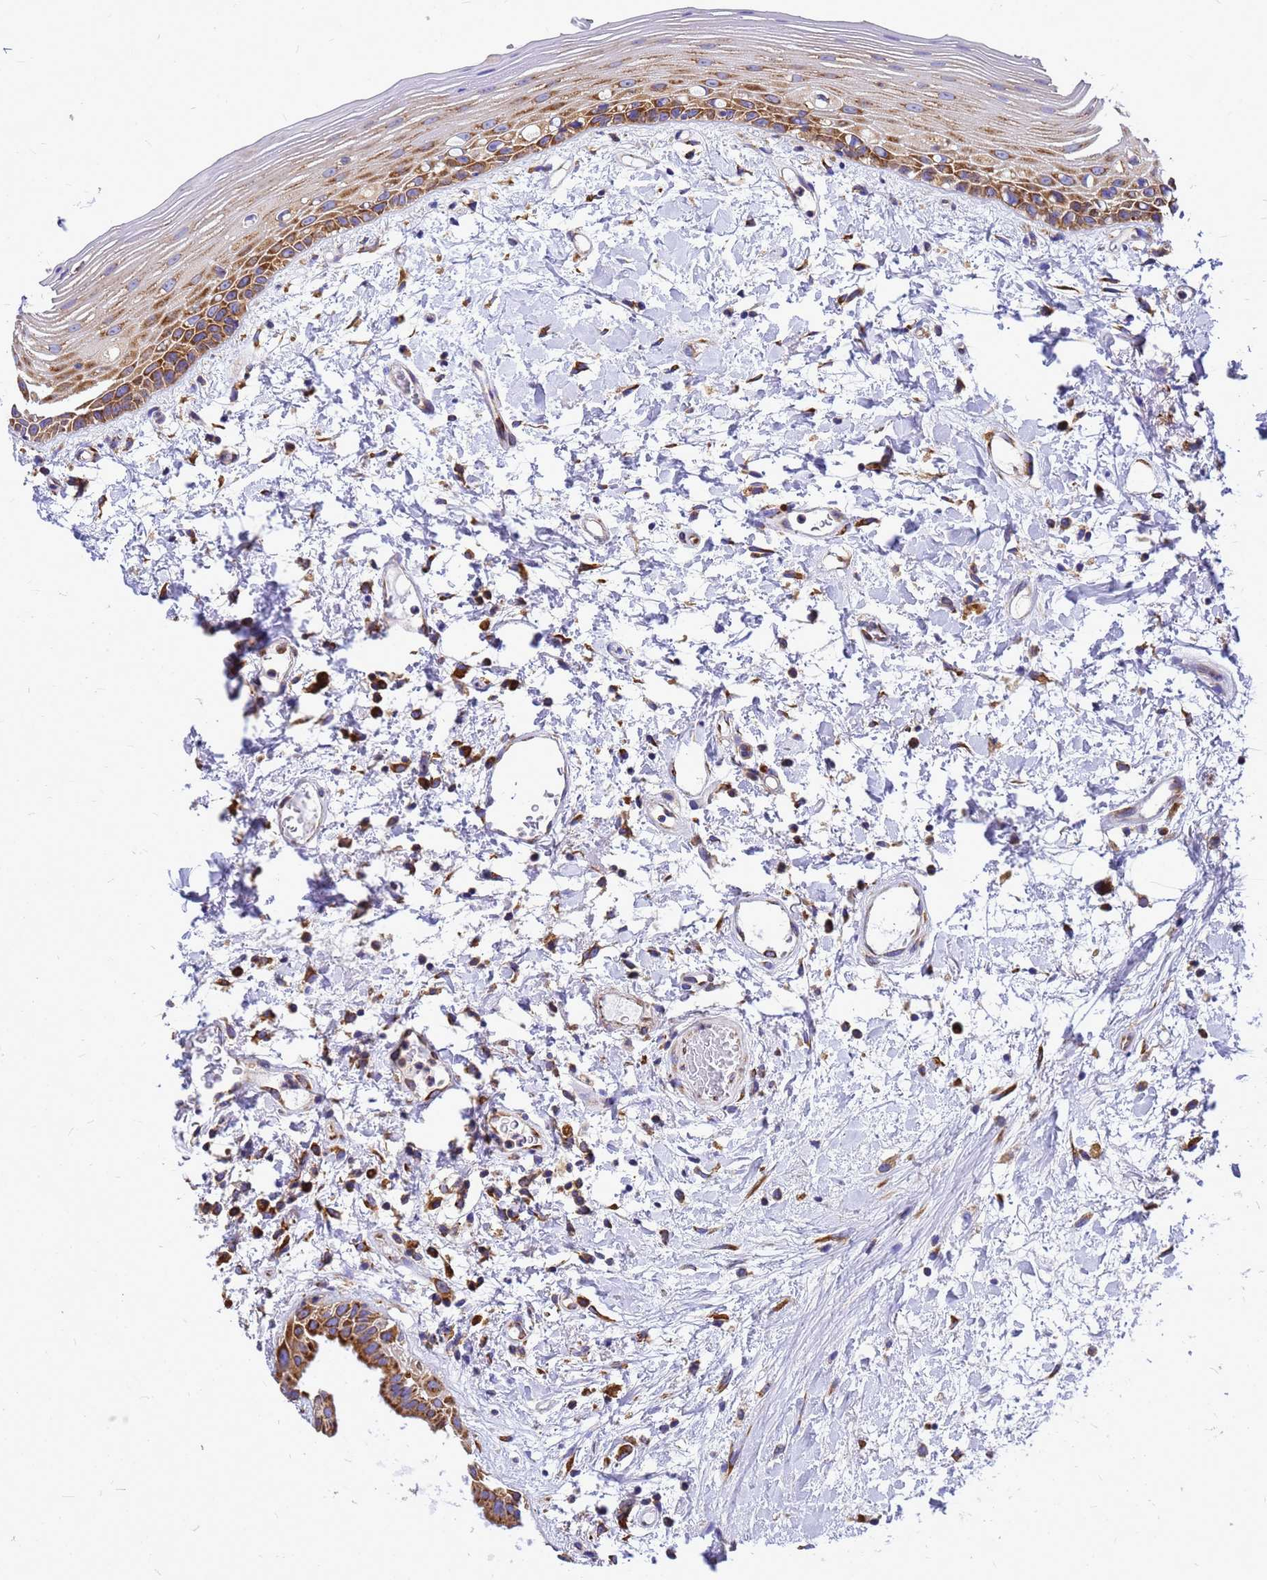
{"staining": {"intensity": "moderate", "quantity": ">75%", "location": "cytoplasmic/membranous"}, "tissue": "oral mucosa", "cell_type": "Squamous epithelial cells", "image_type": "normal", "snomed": [{"axis": "morphology", "description": "Normal tissue, NOS"}, {"axis": "topography", "description": "Oral tissue"}], "caption": "A medium amount of moderate cytoplasmic/membranous staining is identified in about >75% of squamous epithelial cells in normal oral mucosa. (DAB IHC, brown staining for protein, blue staining for nuclei).", "gene": "EEF1D", "patient": {"sex": "female", "age": 76}}